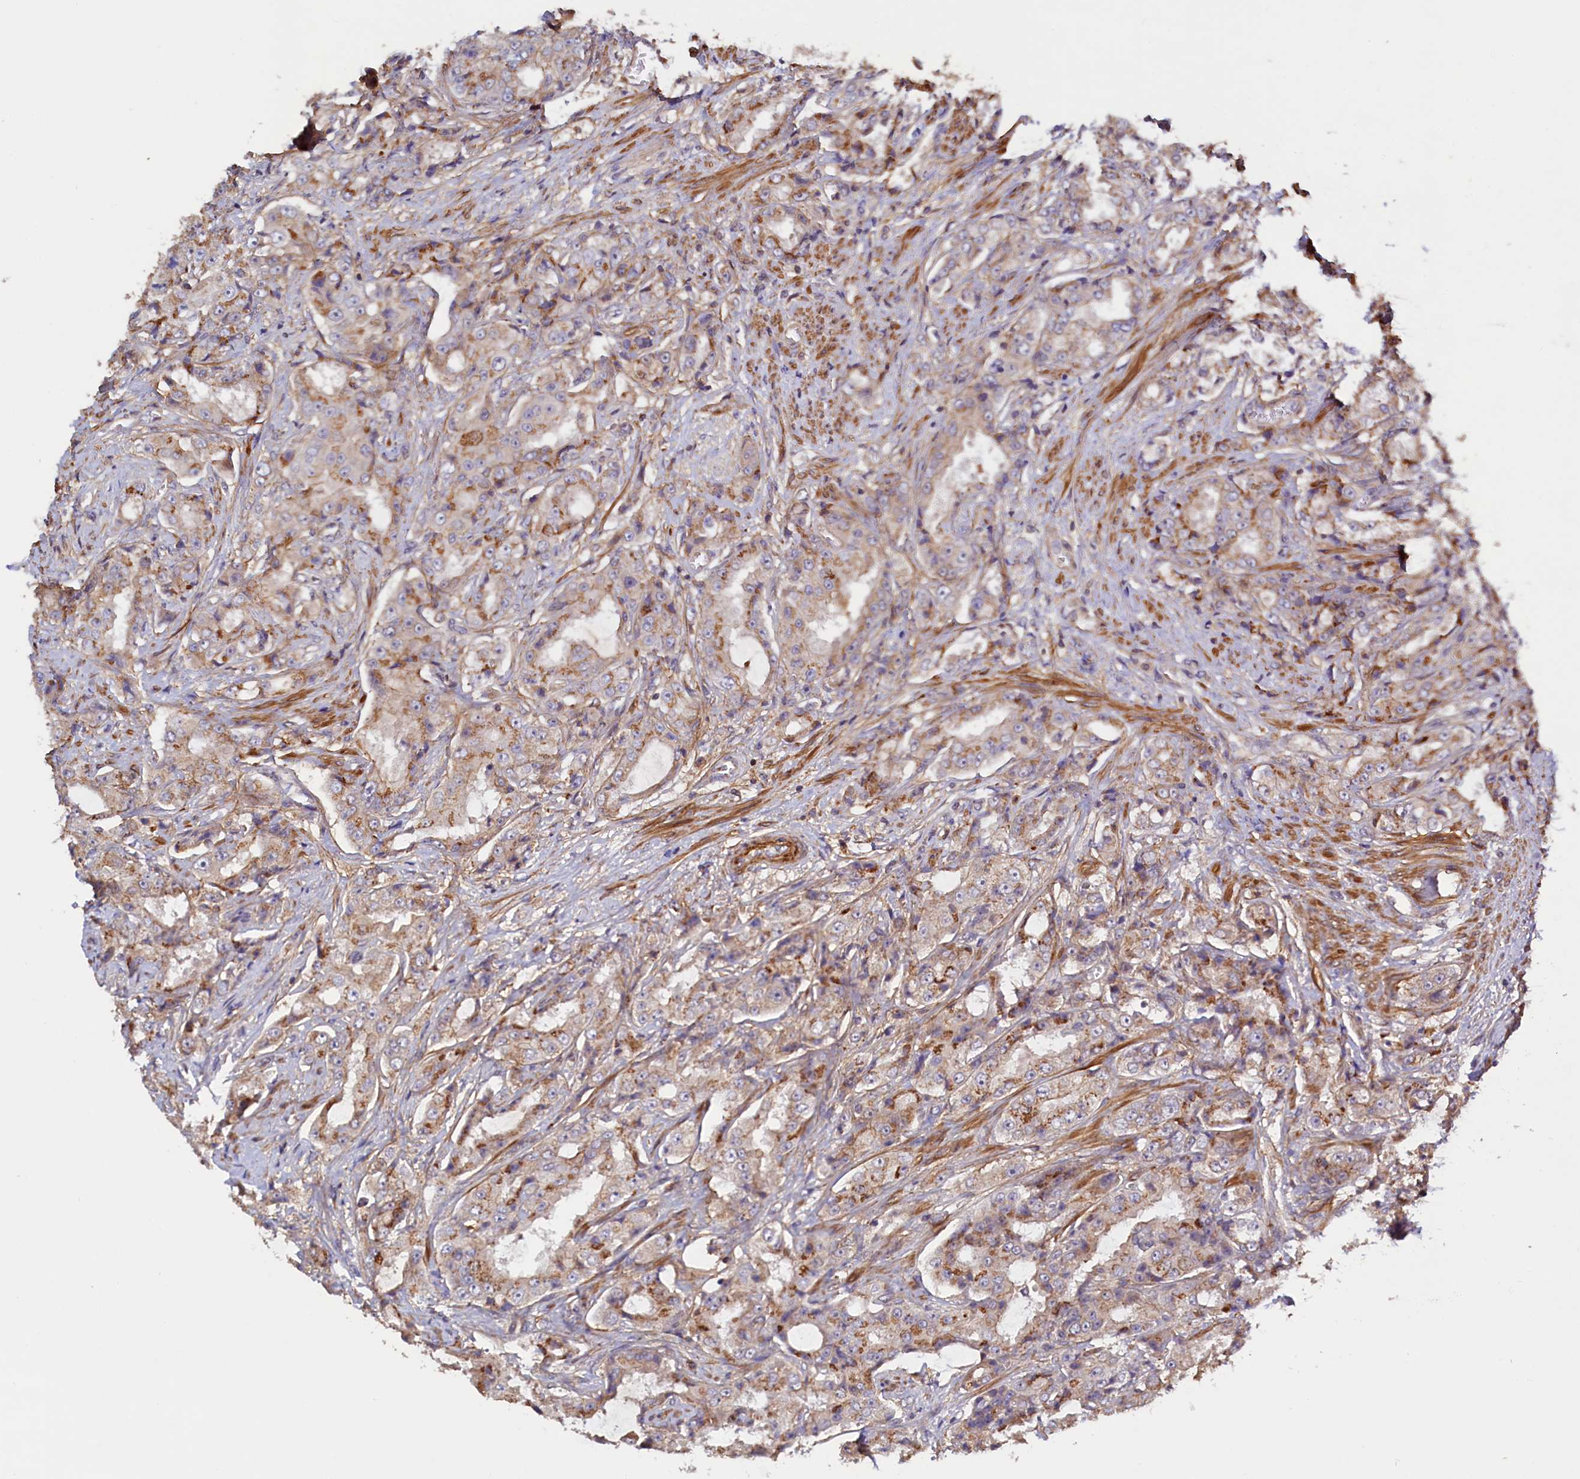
{"staining": {"intensity": "moderate", "quantity": "<25%", "location": "cytoplasmic/membranous"}, "tissue": "prostate cancer", "cell_type": "Tumor cells", "image_type": "cancer", "snomed": [{"axis": "morphology", "description": "Adenocarcinoma, High grade"}, {"axis": "topography", "description": "Prostate"}], "caption": "The image shows immunohistochemical staining of prostate cancer (adenocarcinoma (high-grade)). There is moderate cytoplasmic/membranous staining is seen in about <25% of tumor cells.", "gene": "DUOXA1", "patient": {"sex": "male", "age": 73}}